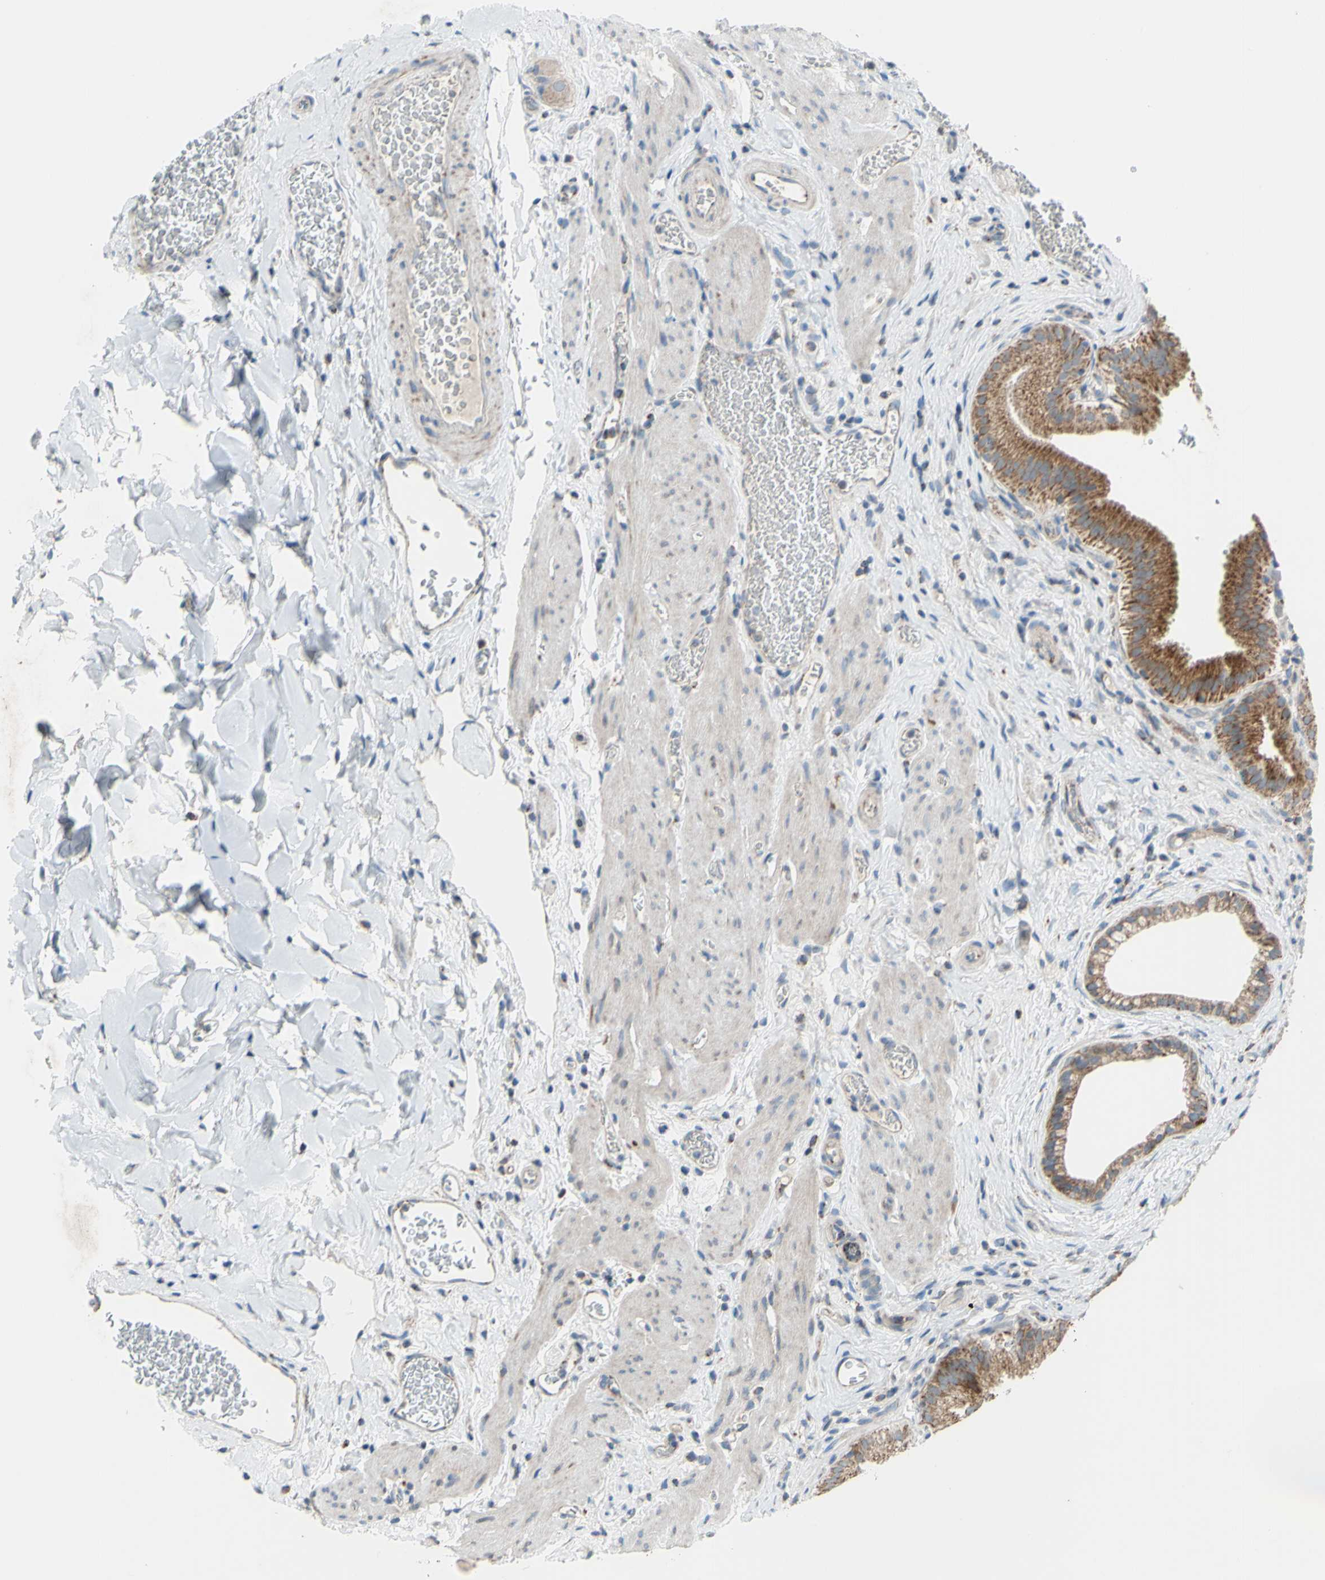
{"staining": {"intensity": "moderate", "quantity": ">75%", "location": "cytoplasmic/membranous"}, "tissue": "gallbladder", "cell_type": "Glandular cells", "image_type": "normal", "snomed": [{"axis": "morphology", "description": "Normal tissue, NOS"}, {"axis": "topography", "description": "Gallbladder"}], "caption": "Unremarkable gallbladder demonstrates moderate cytoplasmic/membranous positivity in about >75% of glandular cells, visualized by immunohistochemistry. The staining was performed using DAB to visualize the protein expression in brown, while the nuclei were stained in blue with hematoxylin (Magnification: 20x).", "gene": "GLT8D1", "patient": {"sex": "male", "age": 54}}